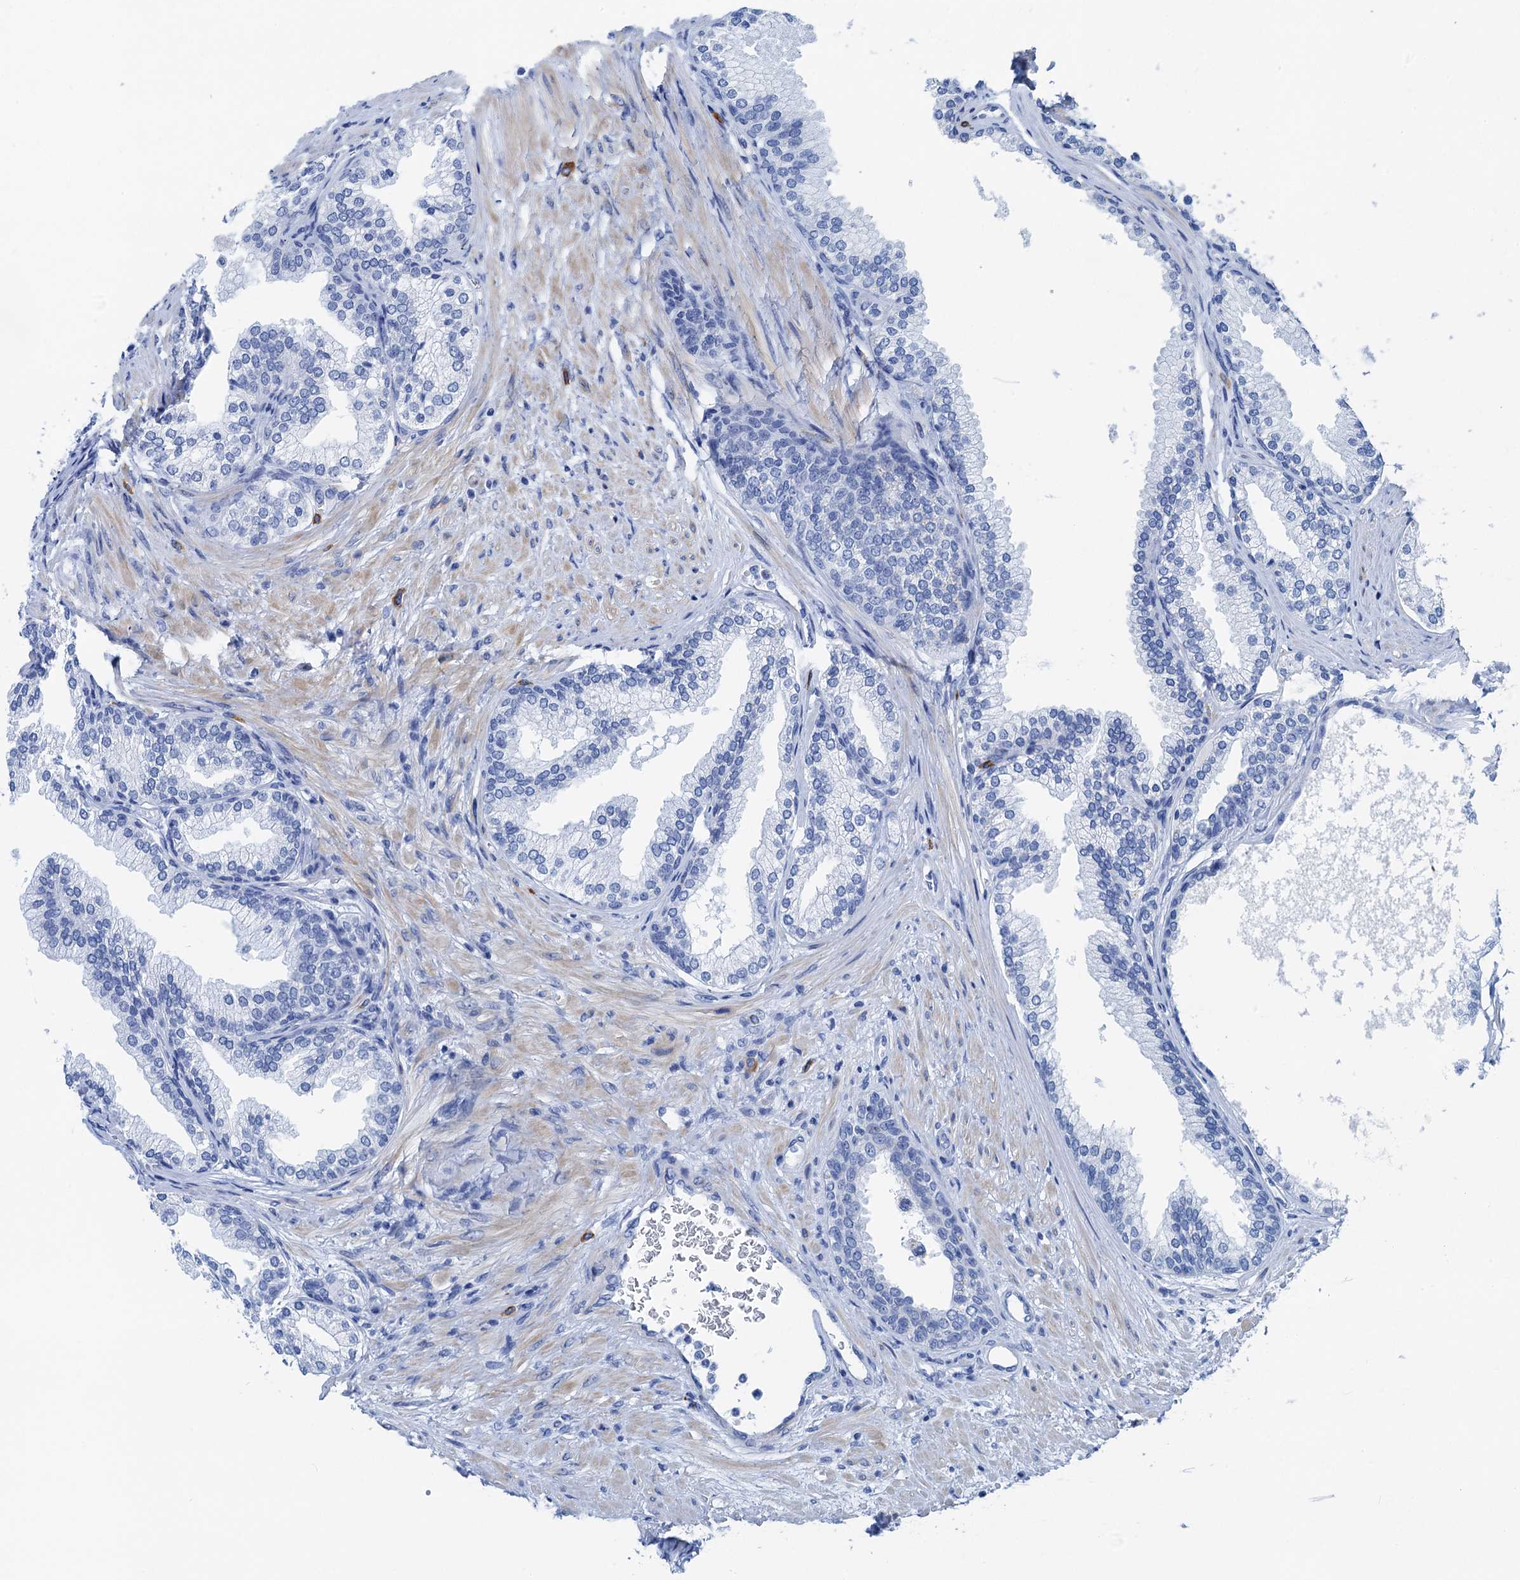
{"staining": {"intensity": "negative", "quantity": "none", "location": "none"}, "tissue": "prostate", "cell_type": "Glandular cells", "image_type": "normal", "snomed": [{"axis": "morphology", "description": "Normal tissue, NOS"}, {"axis": "topography", "description": "Prostate"}], "caption": "Immunohistochemistry (IHC) of unremarkable prostate demonstrates no expression in glandular cells. (DAB immunohistochemistry, high magnification).", "gene": "NLRP10", "patient": {"sex": "male", "age": 76}}